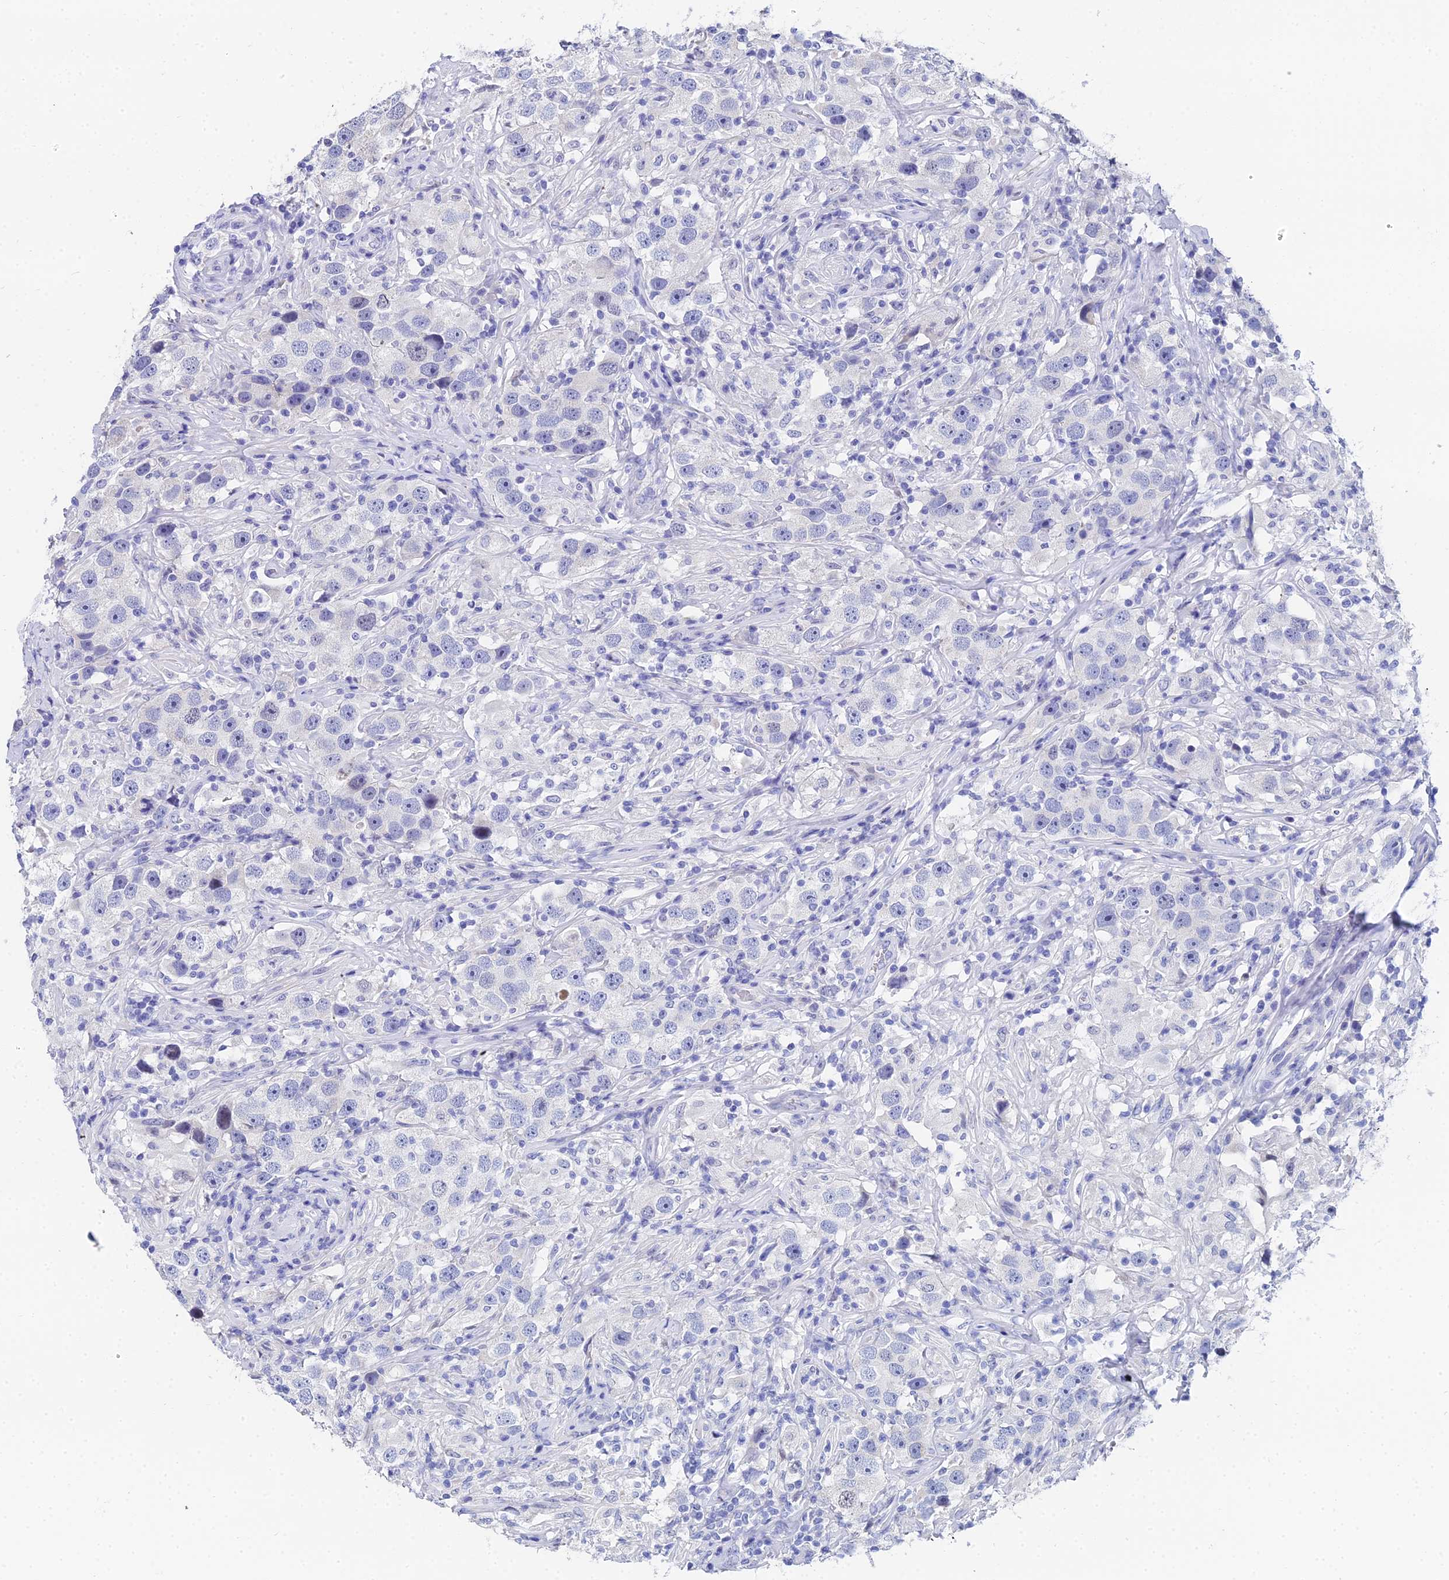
{"staining": {"intensity": "negative", "quantity": "none", "location": "none"}, "tissue": "testis cancer", "cell_type": "Tumor cells", "image_type": "cancer", "snomed": [{"axis": "morphology", "description": "Seminoma, NOS"}, {"axis": "topography", "description": "Testis"}], "caption": "There is no significant expression in tumor cells of testis cancer (seminoma).", "gene": "OCM", "patient": {"sex": "male", "age": 49}}